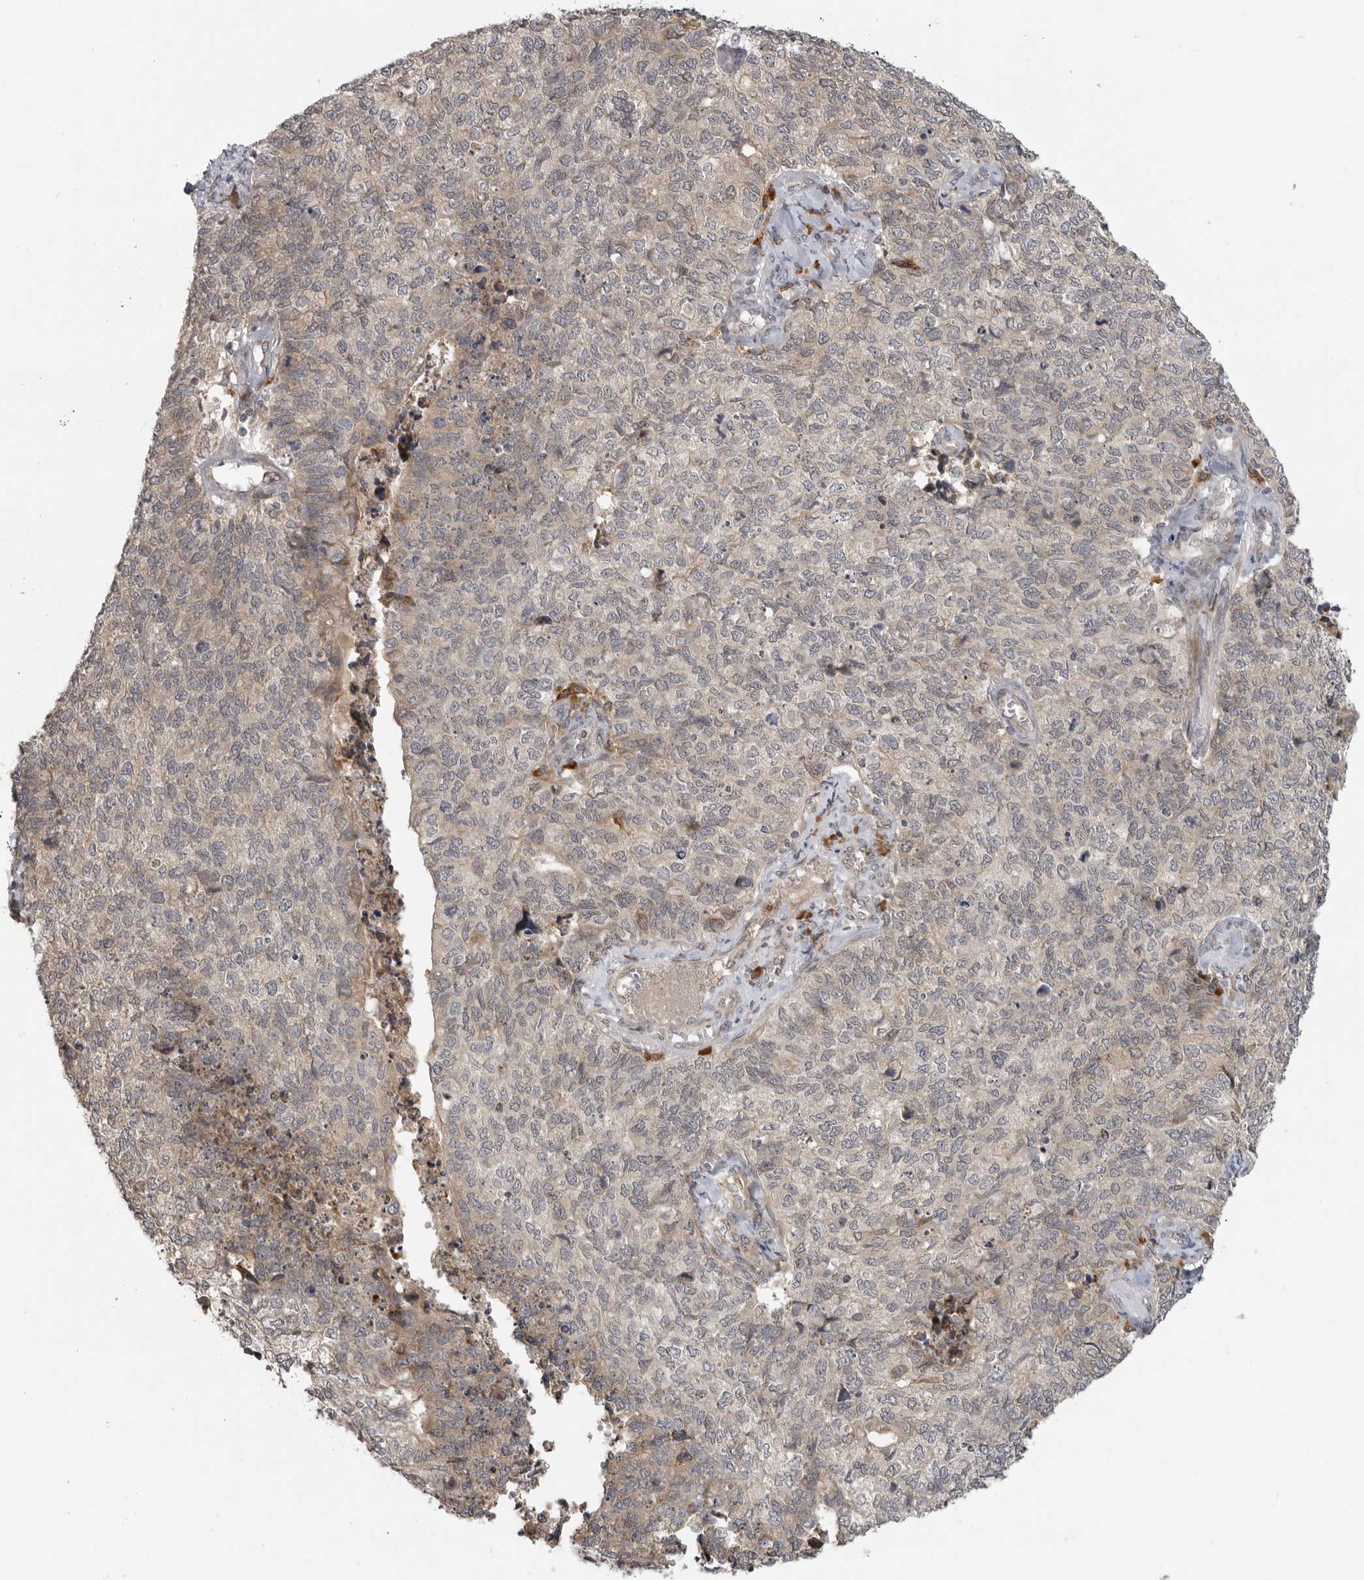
{"staining": {"intensity": "weak", "quantity": "<25%", "location": "cytoplasmic/membranous"}, "tissue": "cervical cancer", "cell_type": "Tumor cells", "image_type": "cancer", "snomed": [{"axis": "morphology", "description": "Squamous cell carcinoma, NOS"}, {"axis": "topography", "description": "Cervix"}], "caption": "The micrograph exhibits no staining of tumor cells in cervical cancer.", "gene": "CEP295NL", "patient": {"sex": "female", "age": 63}}